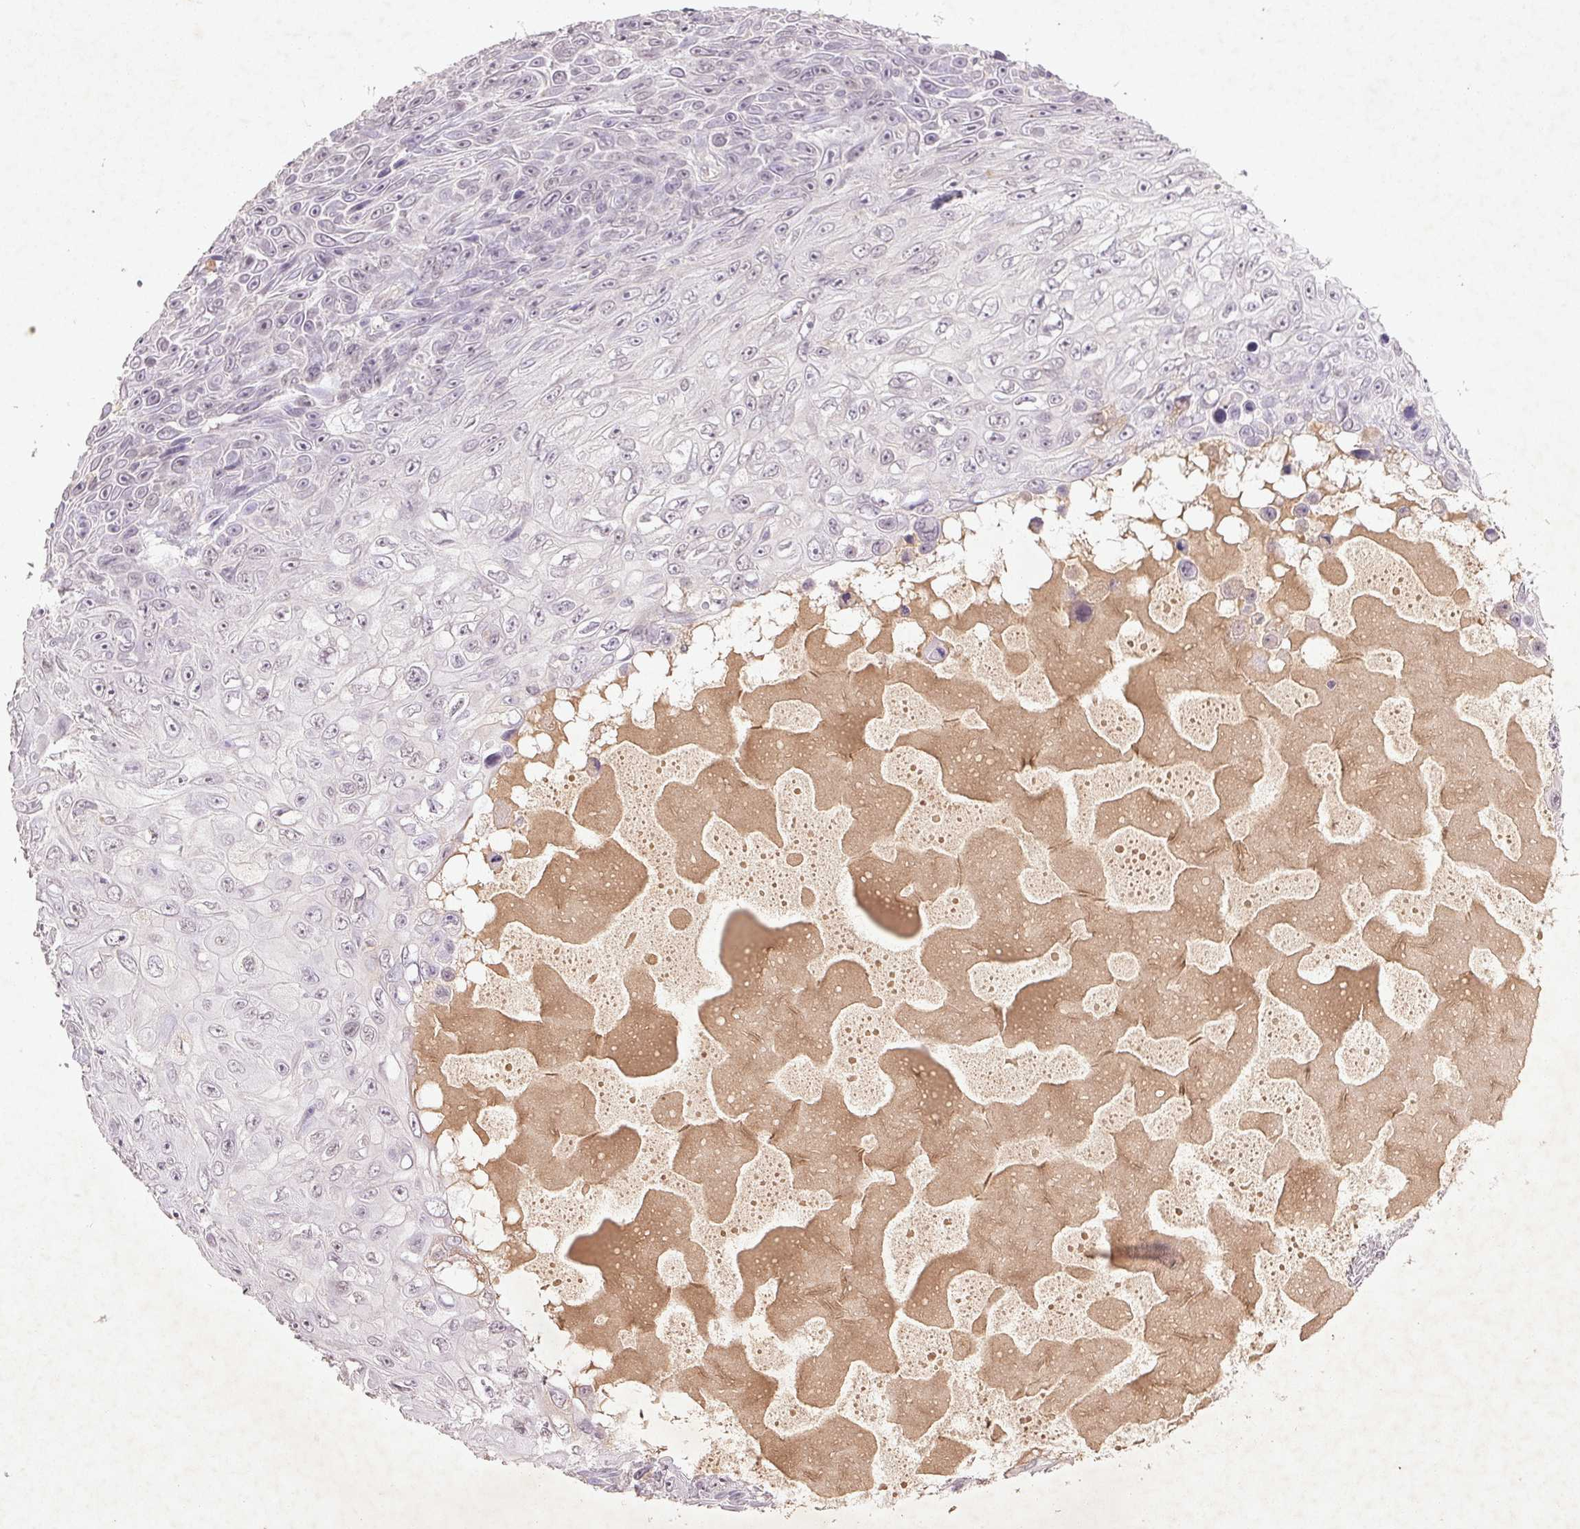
{"staining": {"intensity": "negative", "quantity": "none", "location": "none"}, "tissue": "skin cancer", "cell_type": "Tumor cells", "image_type": "cancer", "snomed": [{"axis": "morphology", "description": "Squamous cell carcinoma, NOS"}, {"axis": "topography", "description": "Skin"}], "caption": "Skin cancer (squamous cell carcinoma) stained for a protein using immunohistochemistry reveals no staining tumor cells.", "gene": "FAM168B", "patient": {"sex": "male", "age": 82}}